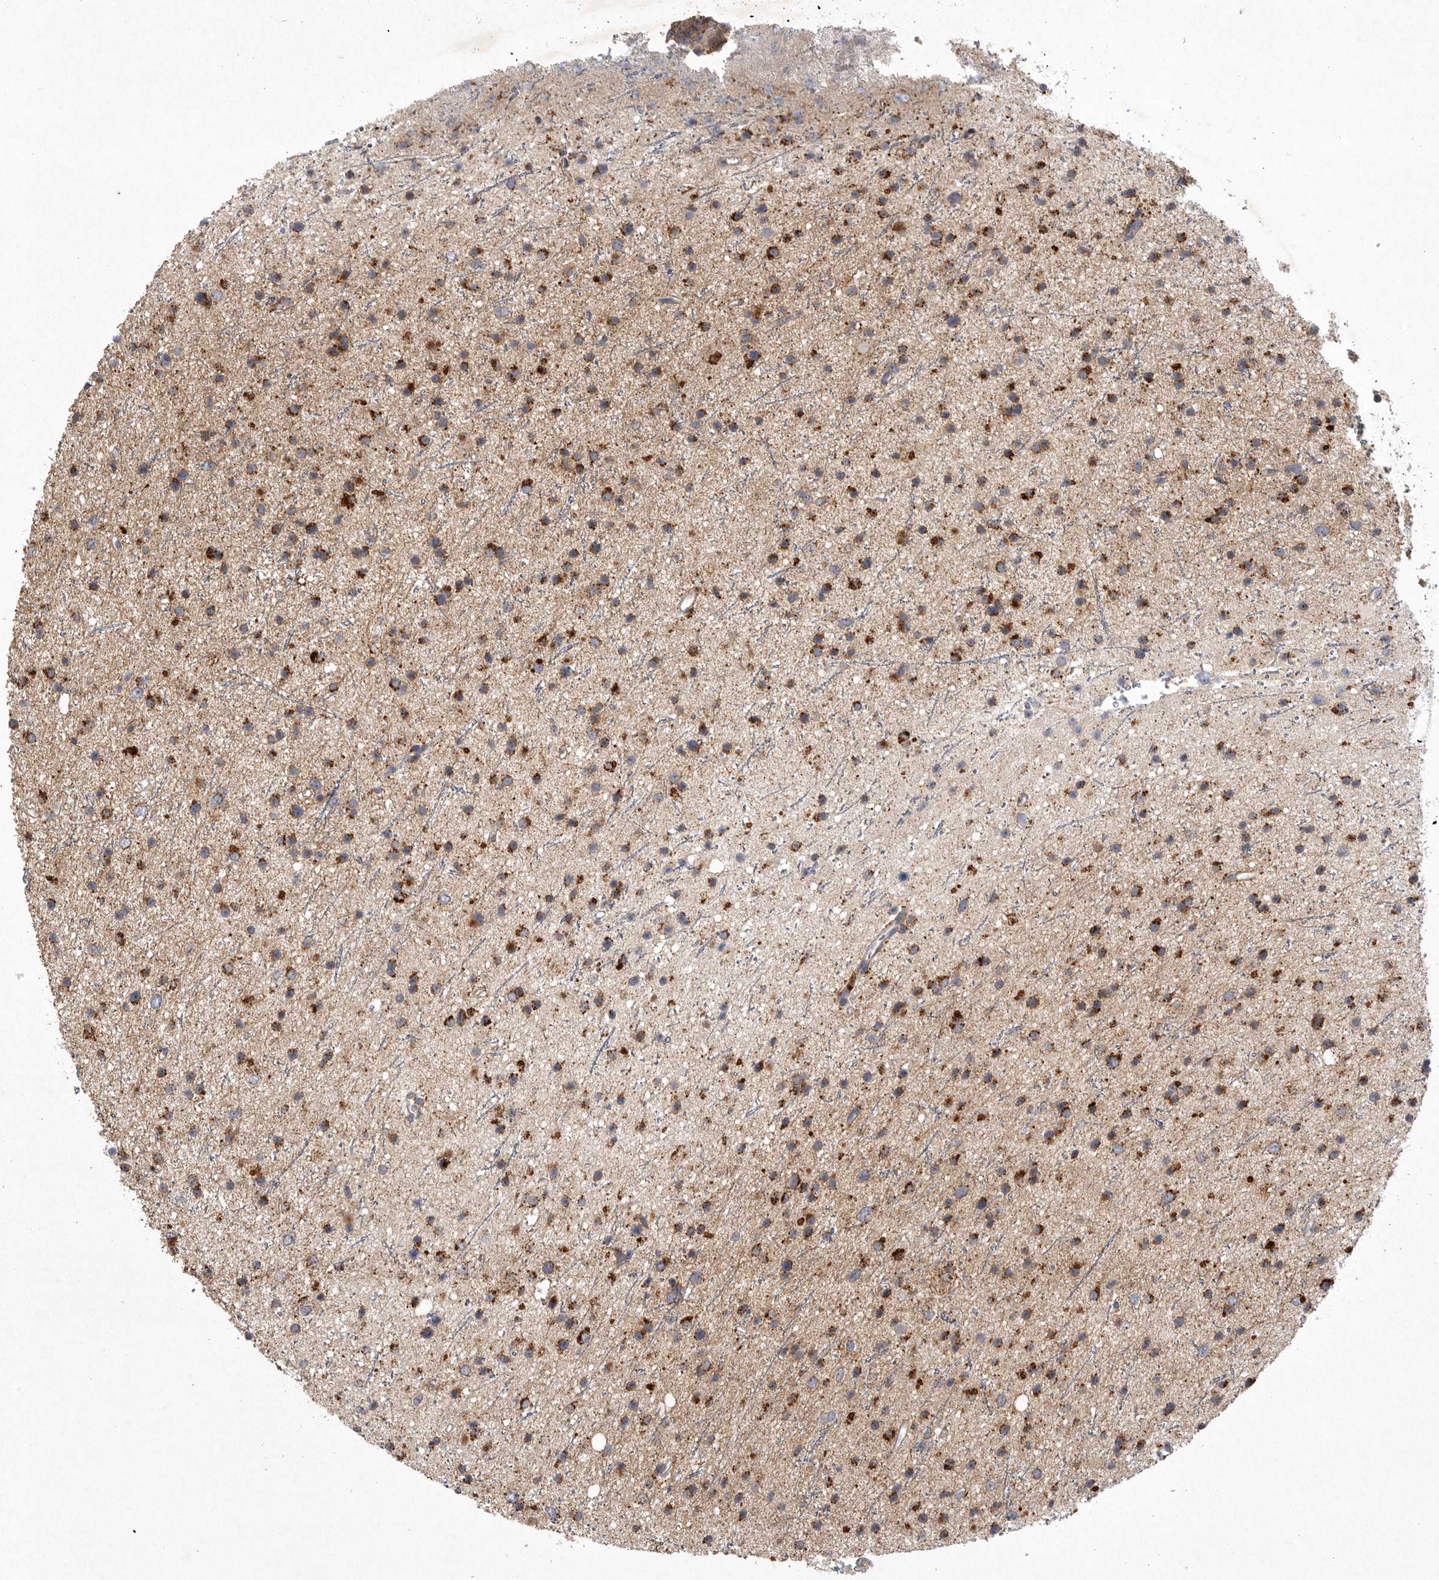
{"staining": {"intensity": "strong", "quantity": ">75%", "location": "cytoplasmic/membranous"}, "tissue": "glioma", "cell_type": "Tumor cells", "image_type": "cancer", "snomed": [{"axis": "morphology", "description": "Glioma, malignant, Low grade"}, {"axis": "topography", "description": "Cerebral cortex"}], "caption": "Immunohistochemistry micrograph of neoplastic tissue: human low-grade glioma (malignant) stained using immunohistochemistry demonstrates high levels of strong protein expression localized specifically in the cytoplasmic/membranous of tumor cells, appearing as a cytoplasmic/membranous brown color.", "gene": "LAMTOR3", "patient": {"sex": "female", "age": 39}}